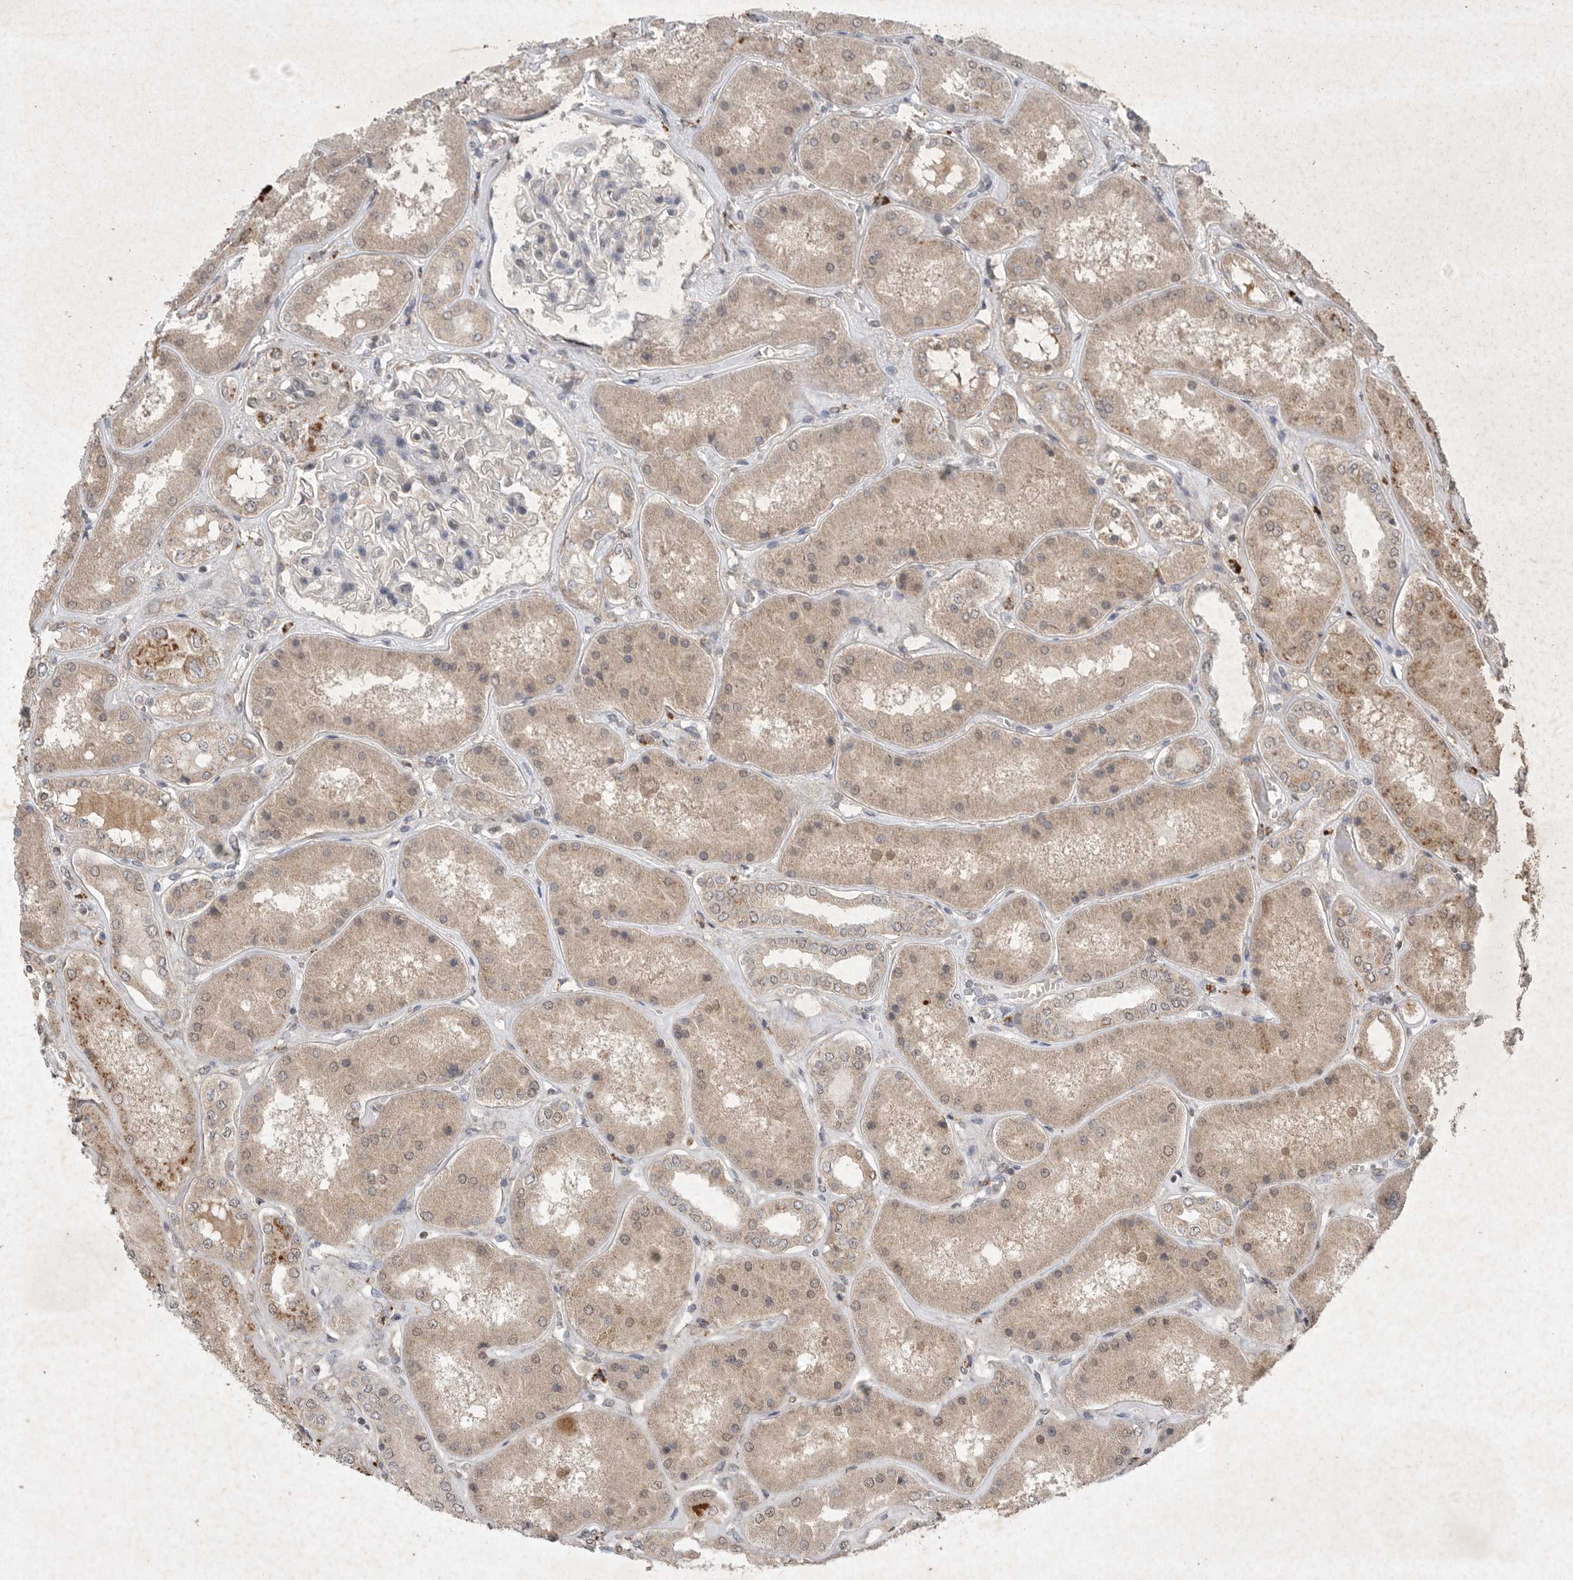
{"staining": {"intensity": "negative", "quantity": "none", "location": "none"}, "tissue": "kidney", "cell_type": "Cells in glomeruli", "image_type": "normal", "snomed": [{"axis": "morphology", "description": "Normal tissue, NOS"}, {"axis": "topography", "description": "Kidney"}], "caption": "IHC micrograph of normal kidney: human kidney stained with DAB (3,3'-diaminobenzidine) displays no significant protein positivity in cells in glomeruli.", "gene": "DDR1", "patient": {"sex": "female", "age": 56}}